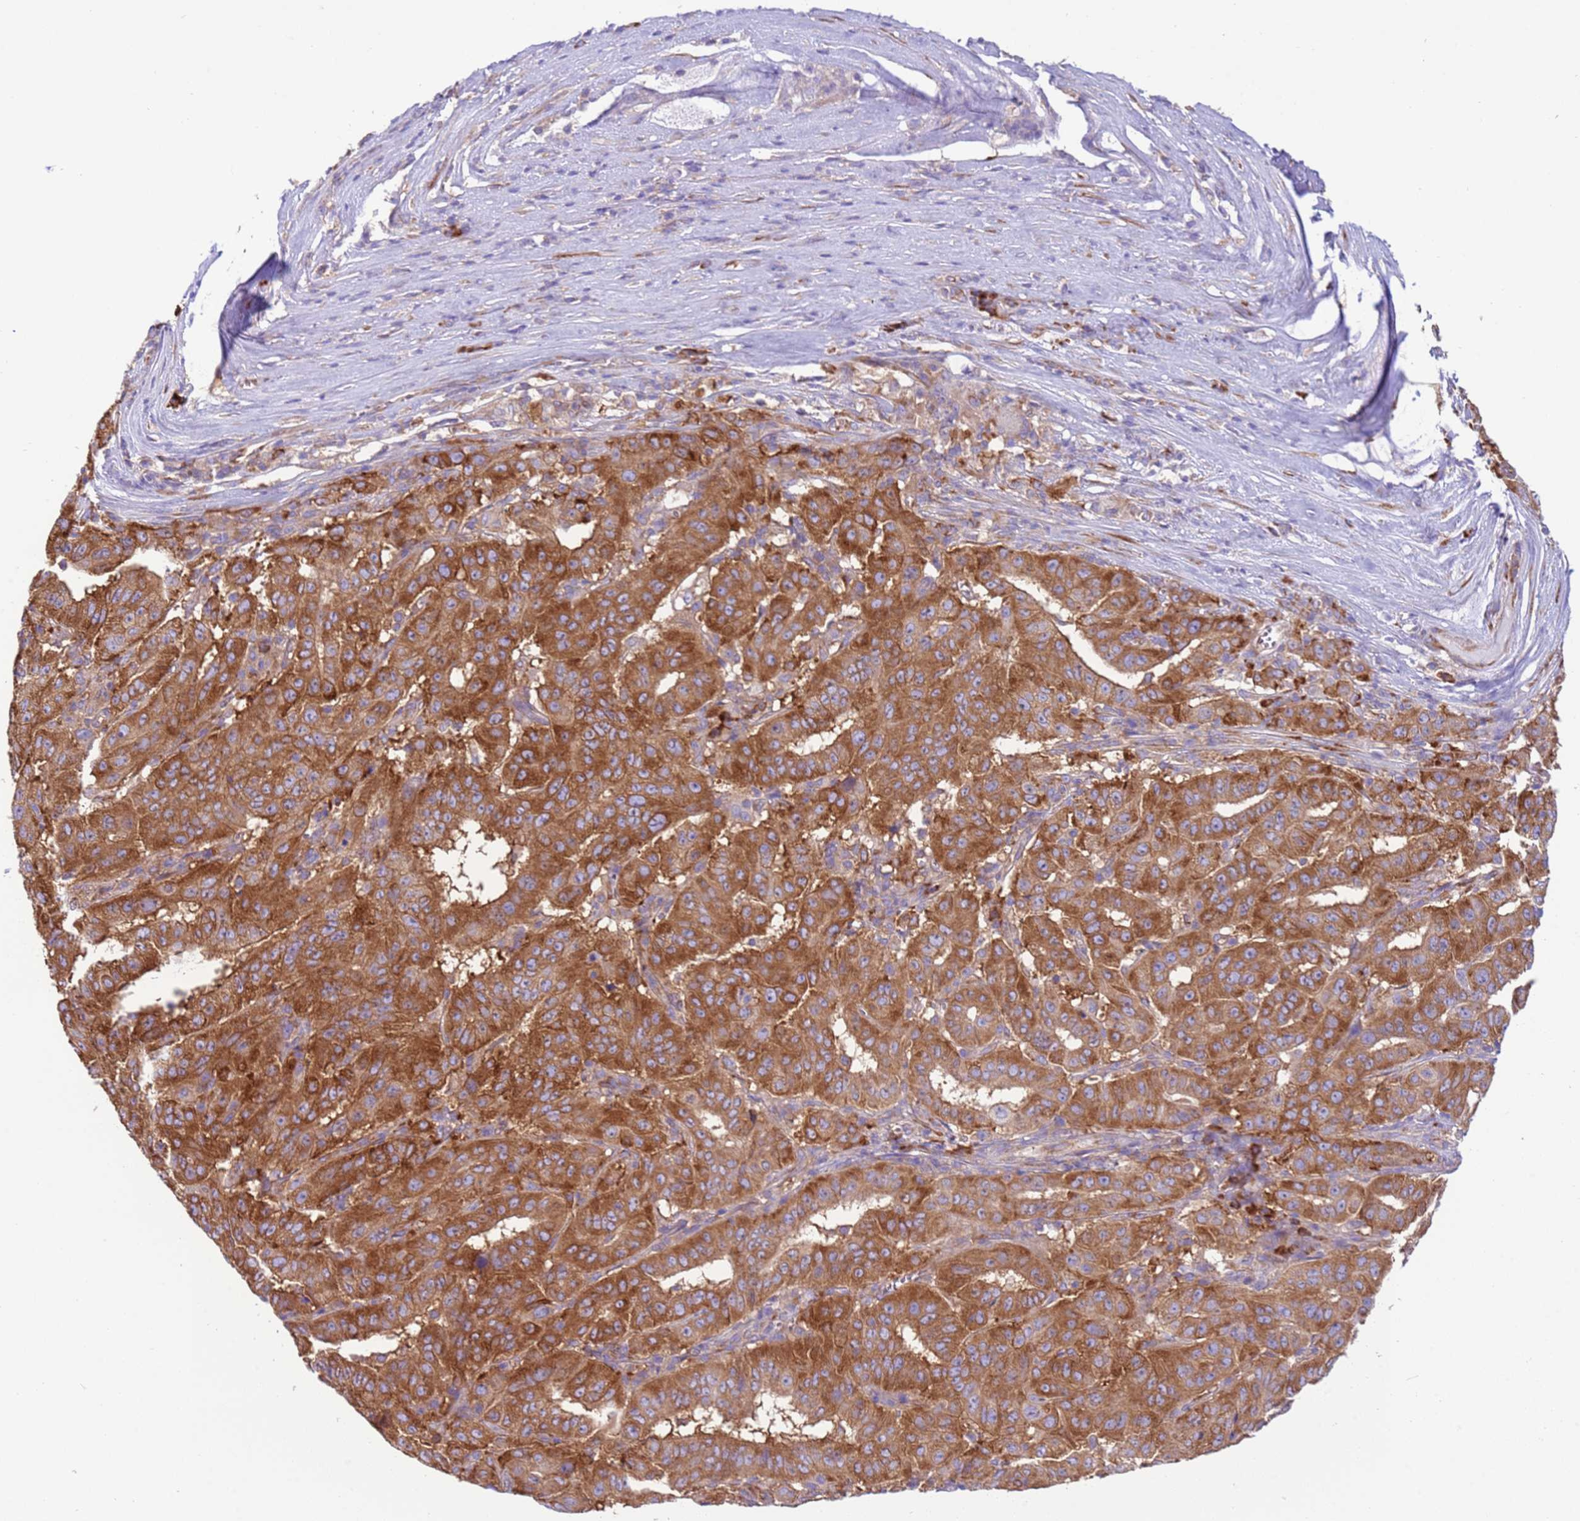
{"staining": {"intensity": "strong", "quantity": ">75%", "location": "cytoplasmic/membranous"}, "tissue": "pancreatic cancer", "cell_type": "Tumor cells", "image_type": "cancer", "snomed": [{"axis": "morphology", "description": "Adenocarcinoma, NOS"}, {"axis": "topography", "description": "Pancreas"}], "caption": "About >75% of tumor cells in adenocarcinoma (pancreatic) show strong cytoplasmic/membranous protein staining as visualized by brown immunohistochemical staining.", "gene": "VARS1", "patient": {"sex": "male", "age": 63}}